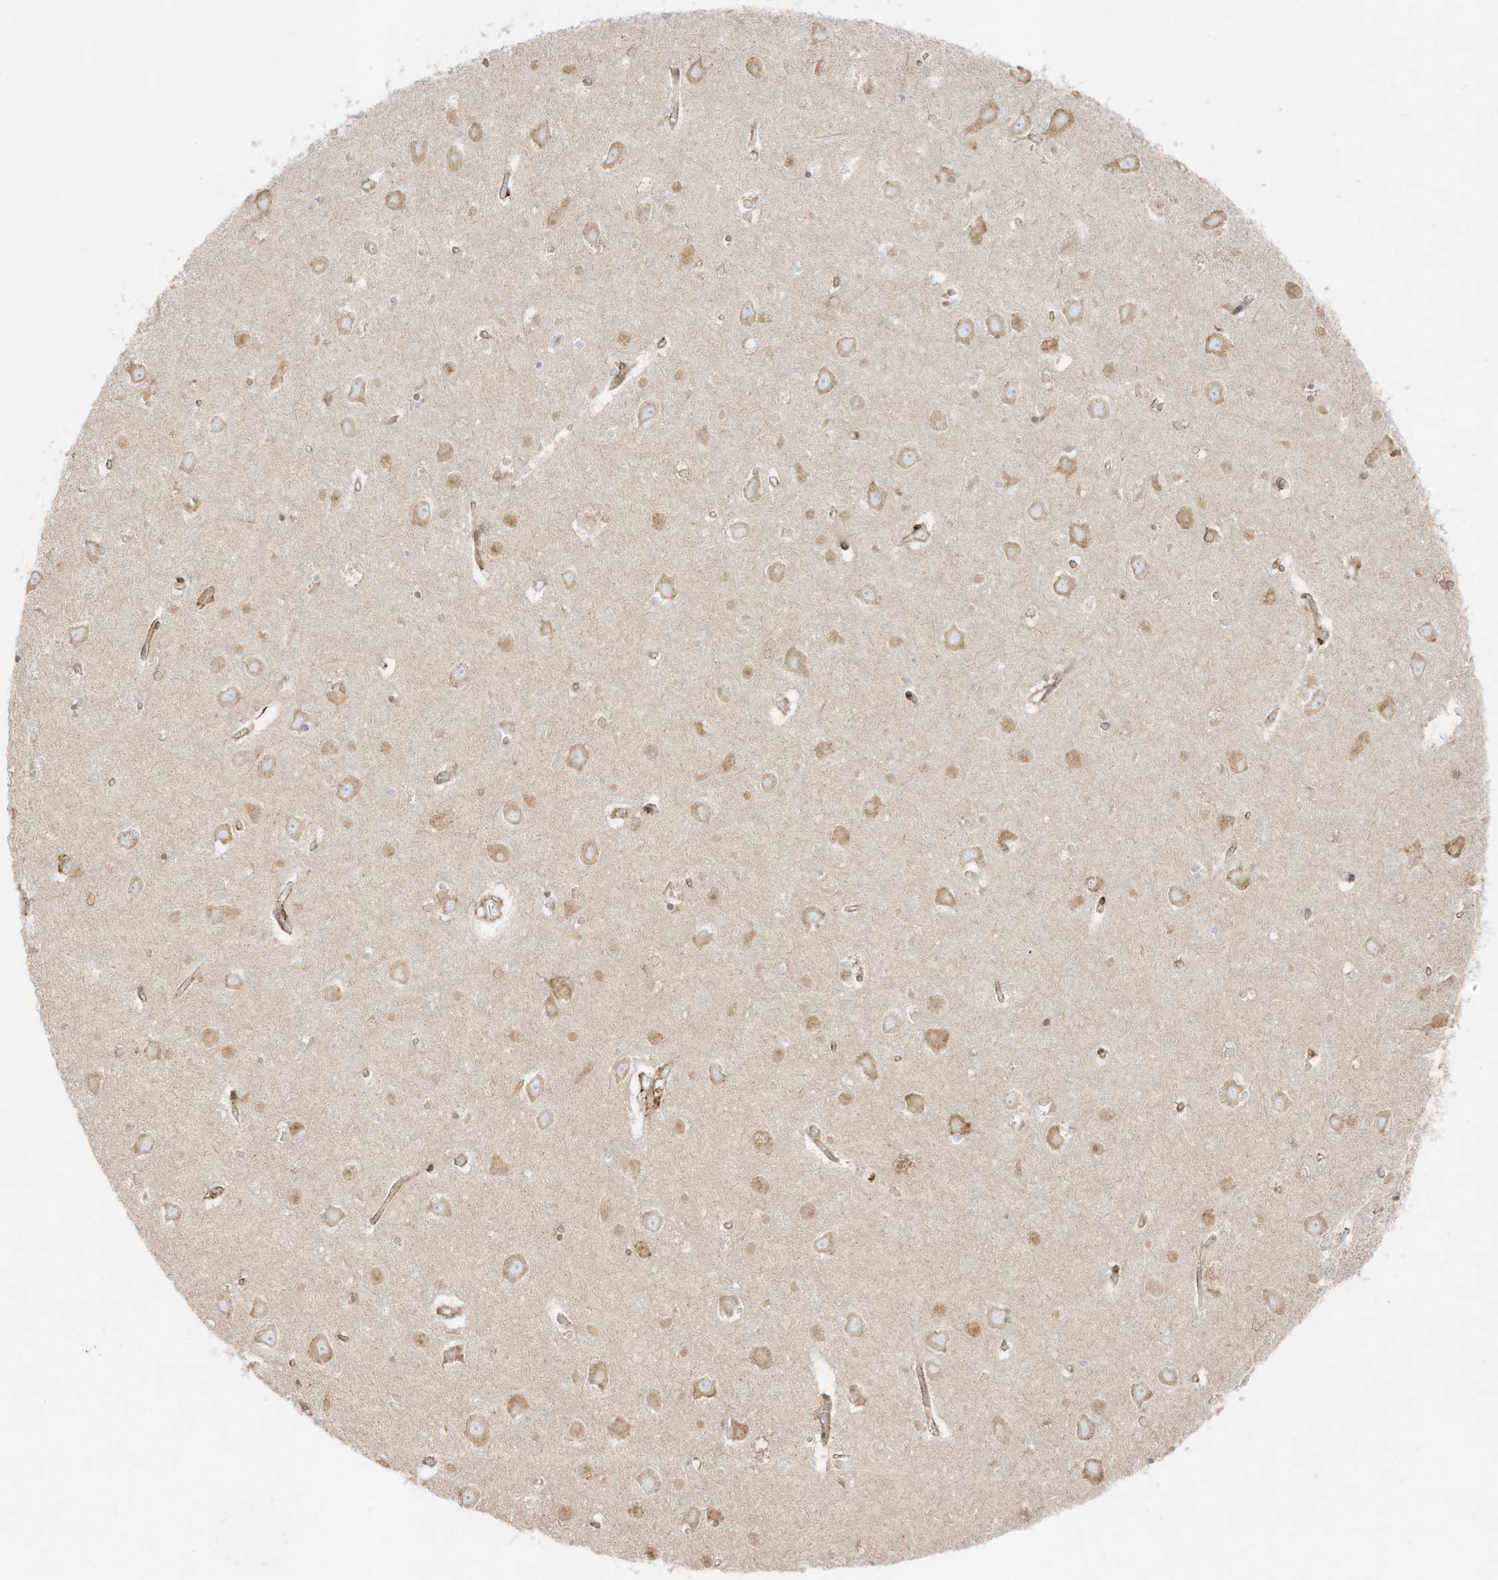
{"staining": {"intensity": "weak", "quantity": "25%-75%", "location": "cytoplasmic/membranous"}, "tissue": "hippocampus", "cell_type": "Glial cells", "image_type": "normal", "snomed": [{"axis": "morphology", "description": "Normal tissue, NOS"}, {"axis": "topography", "description": "Hippocampus"}], "caption": "Normal hippocampus displays weak cytoplasmic/membranous expression in about 25%-75% of glial cells (DAB (3,3'-diaminobenzidine) = brown stain, brightfield microscopy at high magnification)..", "gene": "PTK6", "patient": {"sex": "male", "age": 70}}